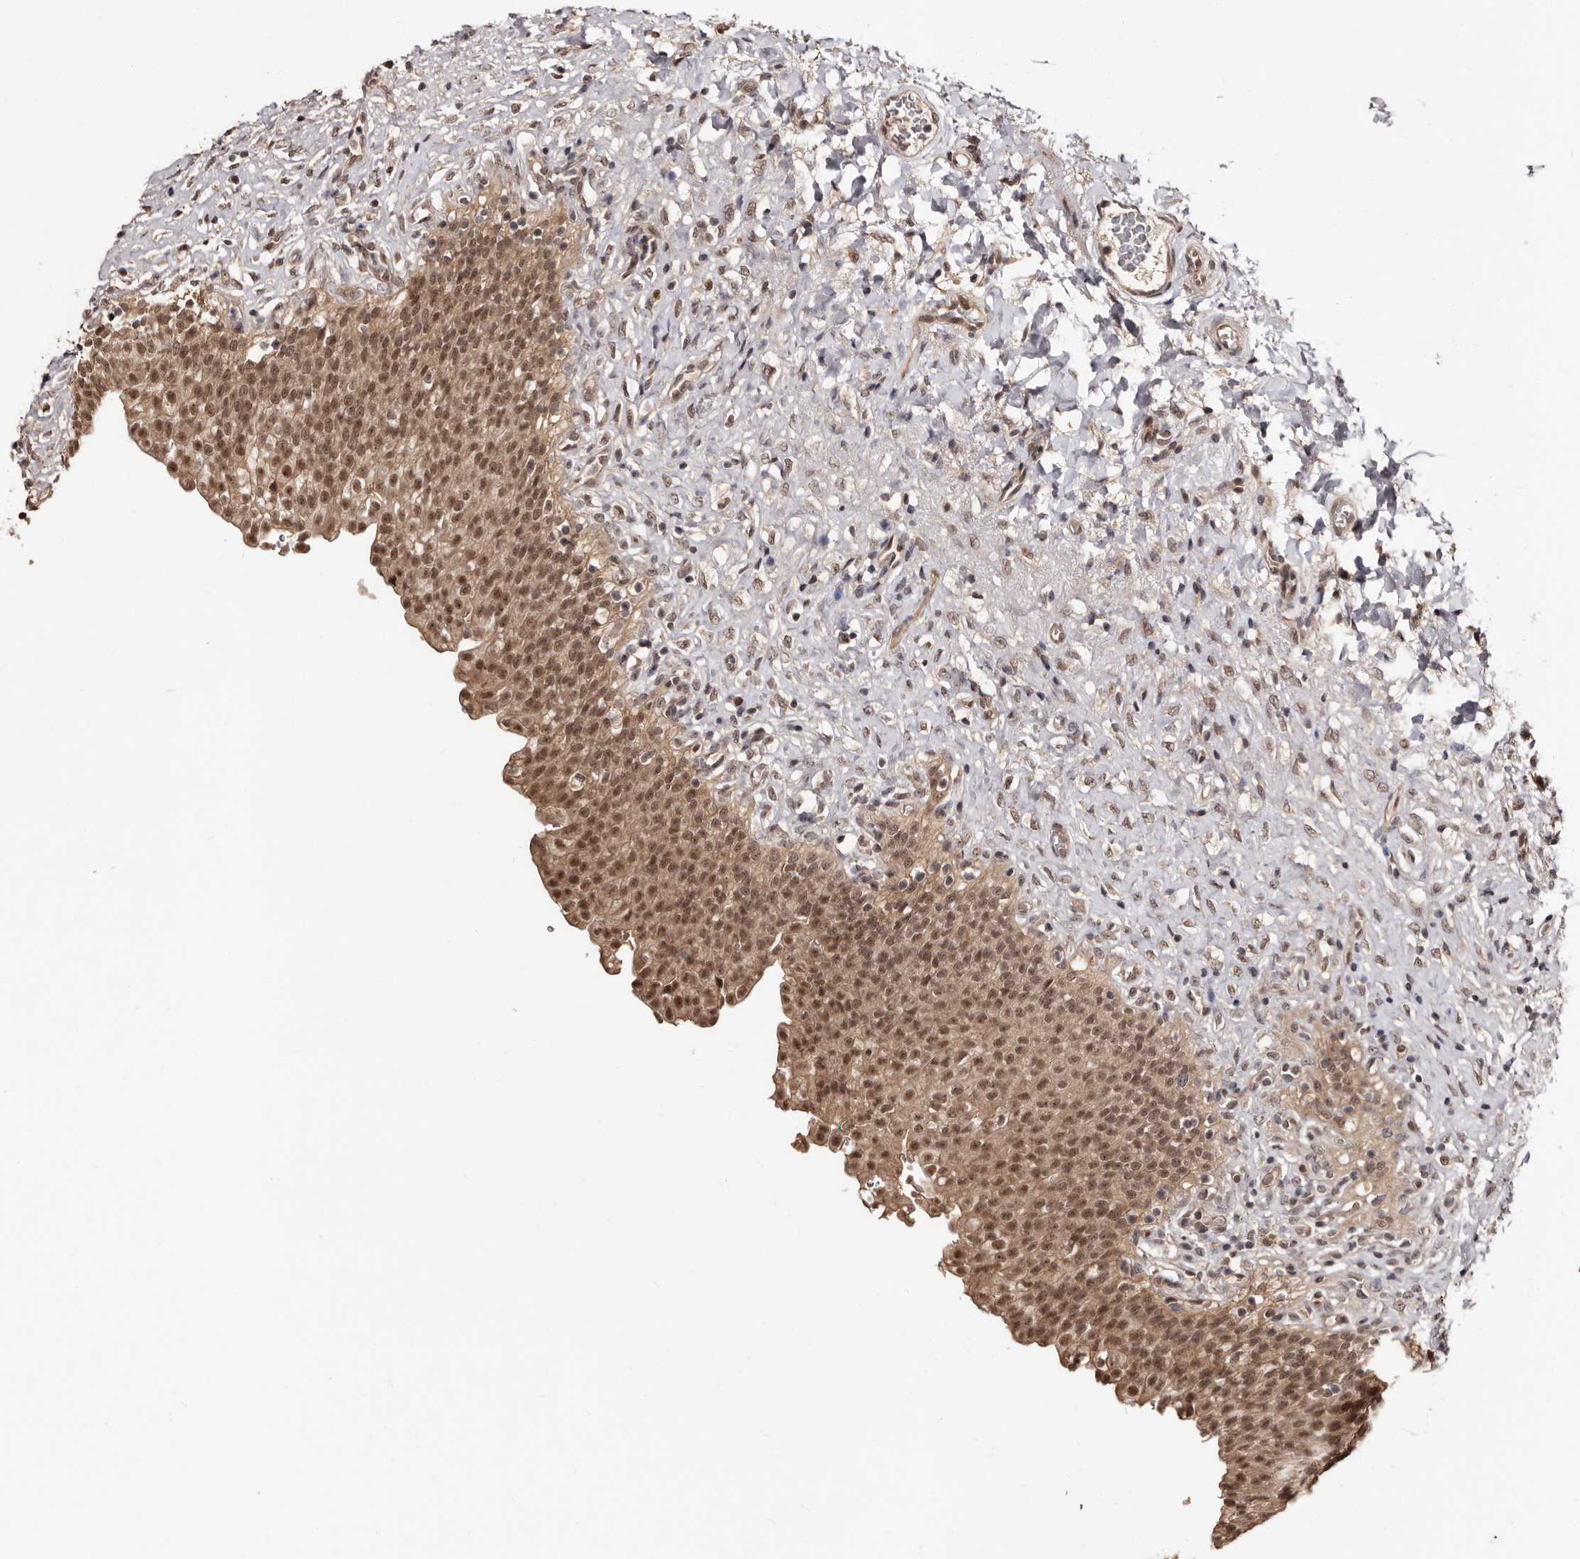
{"staining": {"intensity": "moderate", "quantity": ">75%", "location": "cytoplasmic/membranous,nuclear"}, "tissue": "urinary bladder", "cell_type": "Urothelial cells", "image_type": "normal", "snomed": [{"axis": "morphology", "description": "Urothelial carcinoma, High grade"}, {"axis": "topography", "description": "Urinary bladder"}], "caption": "Immunohistochemical staining of benign urinary bladder displays medium levels of moderate cytoplasmic/membranous,nuclear expression in approximately >75% of urothelial cells.", "gene": "TBC1D22B", "patient": {"sex": "male", "age": 46}}